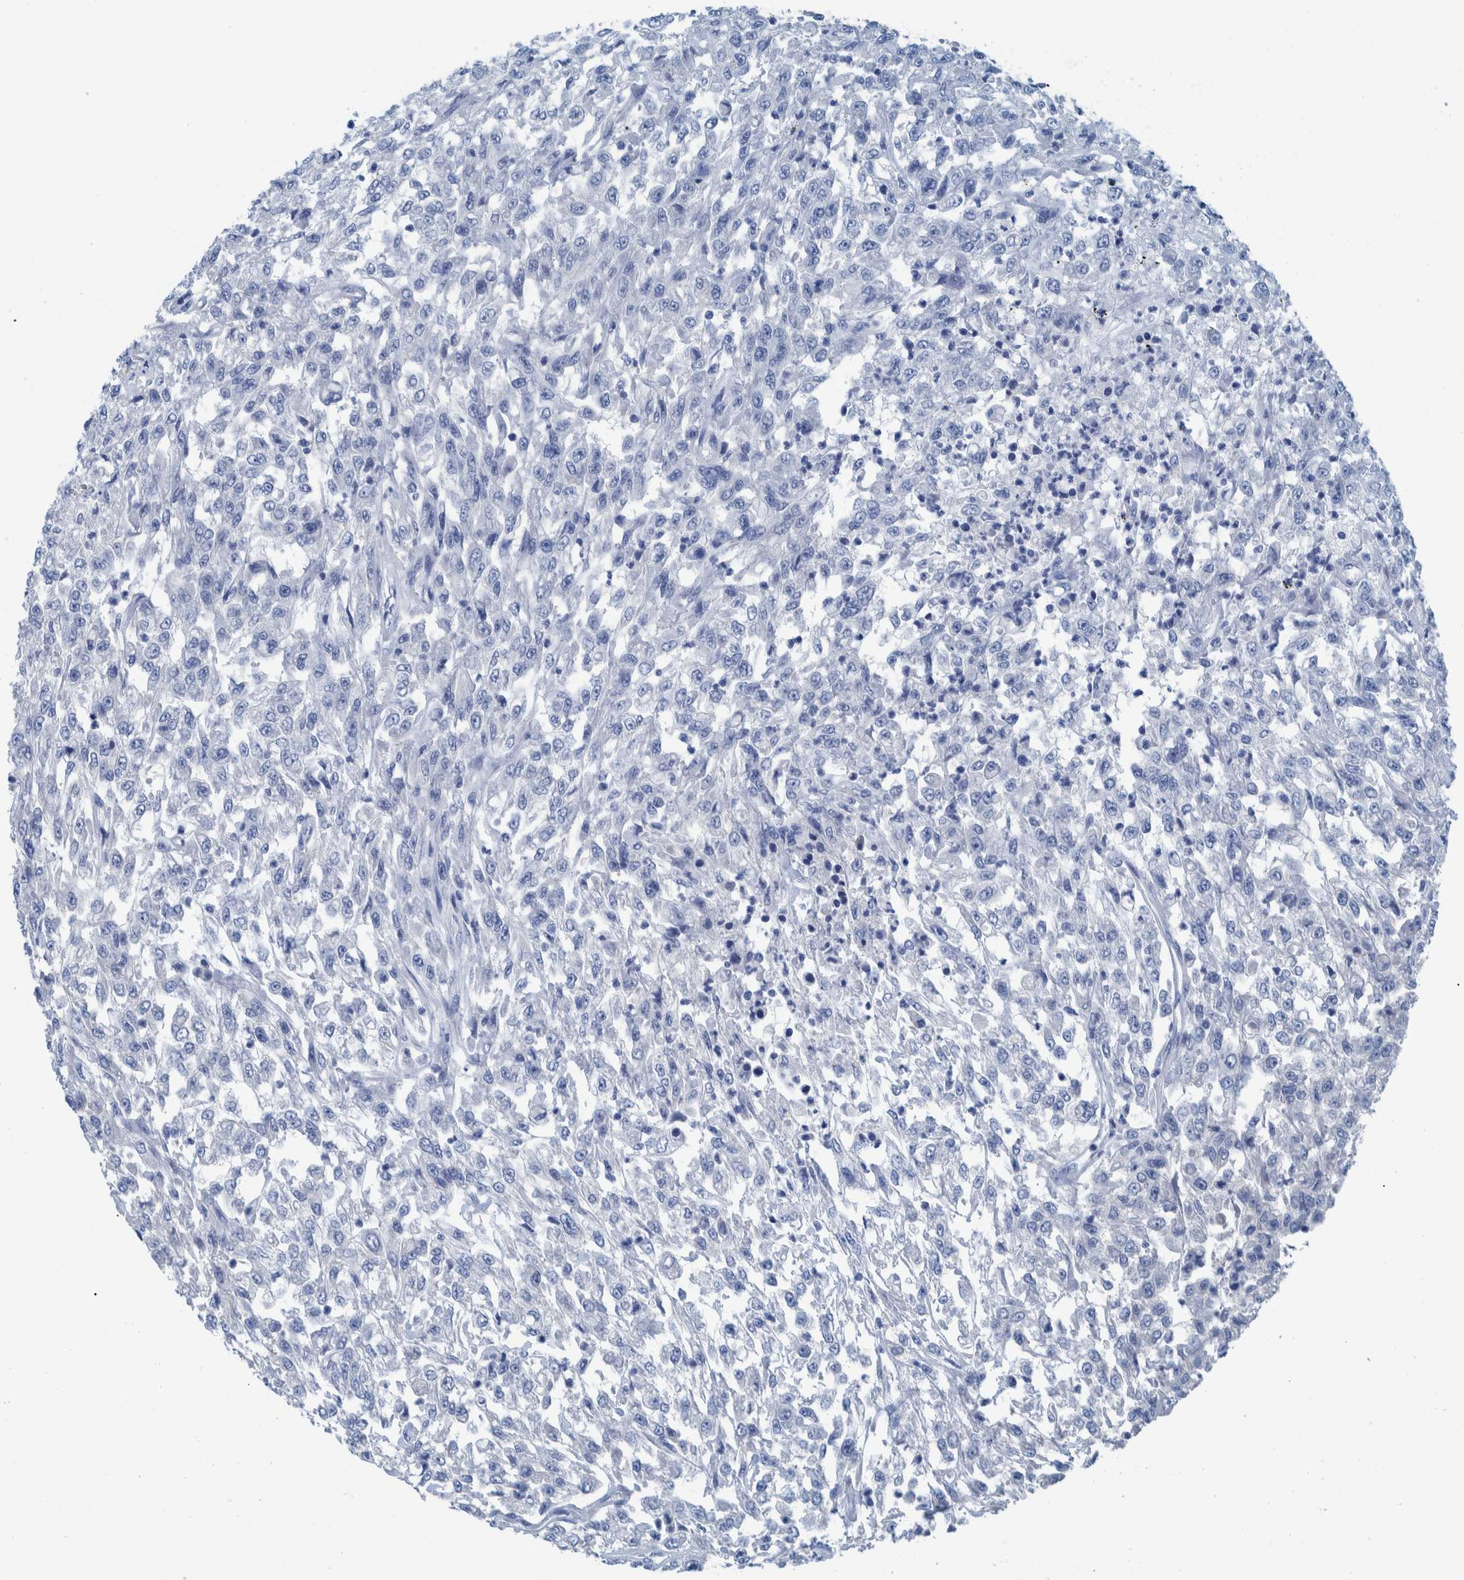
{"staining": {"intensity": "negative", "quantity": "none", "location": "none"}, "tissue": "urothelial cancer", "cell_type": "Tumor cells", "image_type": "cancer", "snomed": [{"axis": "morphology", "description": "Urothelial carcinoma, High grade"}, {"axis": "topography", "description": "Urinary bladder"}], "caption": "Immunohistochemical staining of human urothelial carcinoma (high-grade) demonstrates no significant expression in tumor cells.", "gene": "IDO1", "patient": {"sex": "male", "age": 46}}